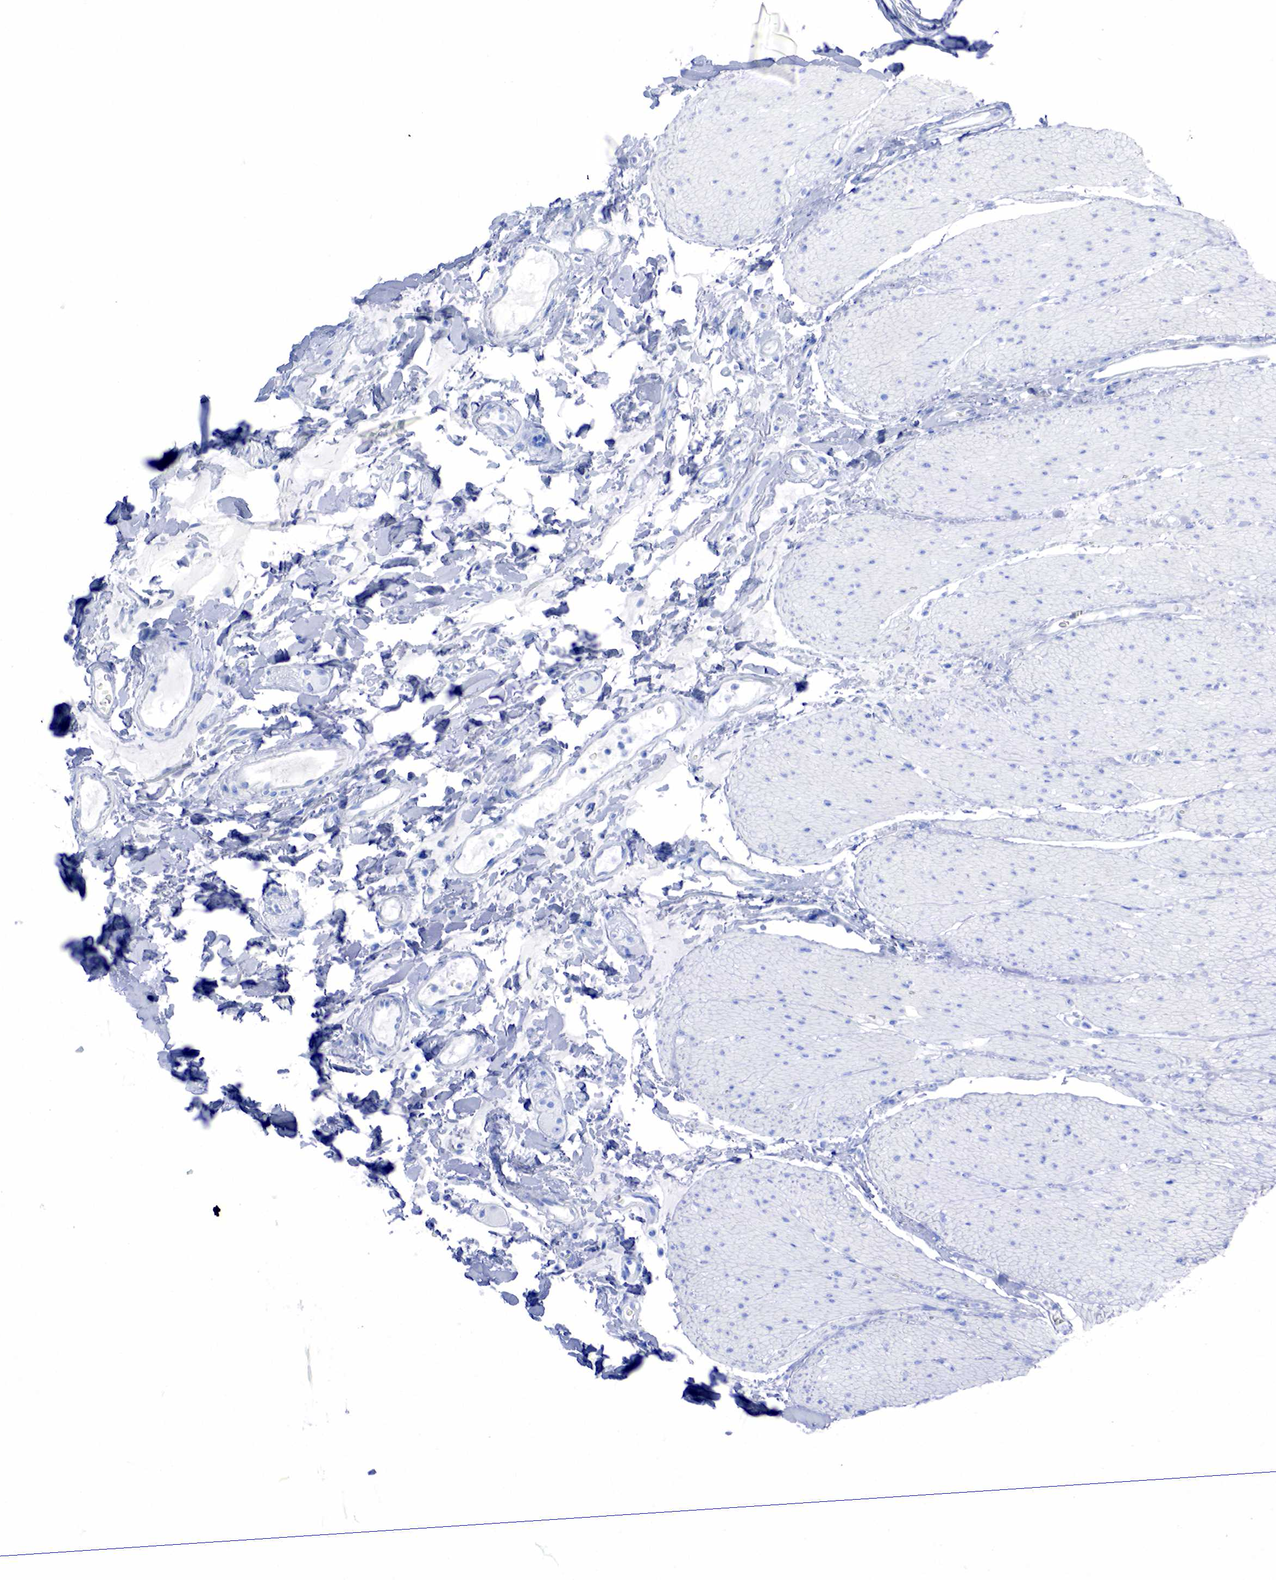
{"staining": {"intensity": "negative", "quantity": "none", "location": "none"}, "tissue": "adipose tissue", "cell_type": "Adipocytes", "image_type": "normal", "snomed": [{"axis": "morphology", "description": "Normal tissue, NOS"}, {"axis": "topography", "description": "Duodenum"}], "caption": "IHC image of unremarkable adipose tissue: human adipose tissue stained with DAB (3,3'-diaminobenzidine) demonstrates no significant protein expression in adipocytes. The staining is performed using DAB (3,3'-diaminobenzidine) brown chromogen with nuclei counter-stained in using hematoxylin.", "gene": "ESR1", "patient": {"sex": "male", "age": 63}}